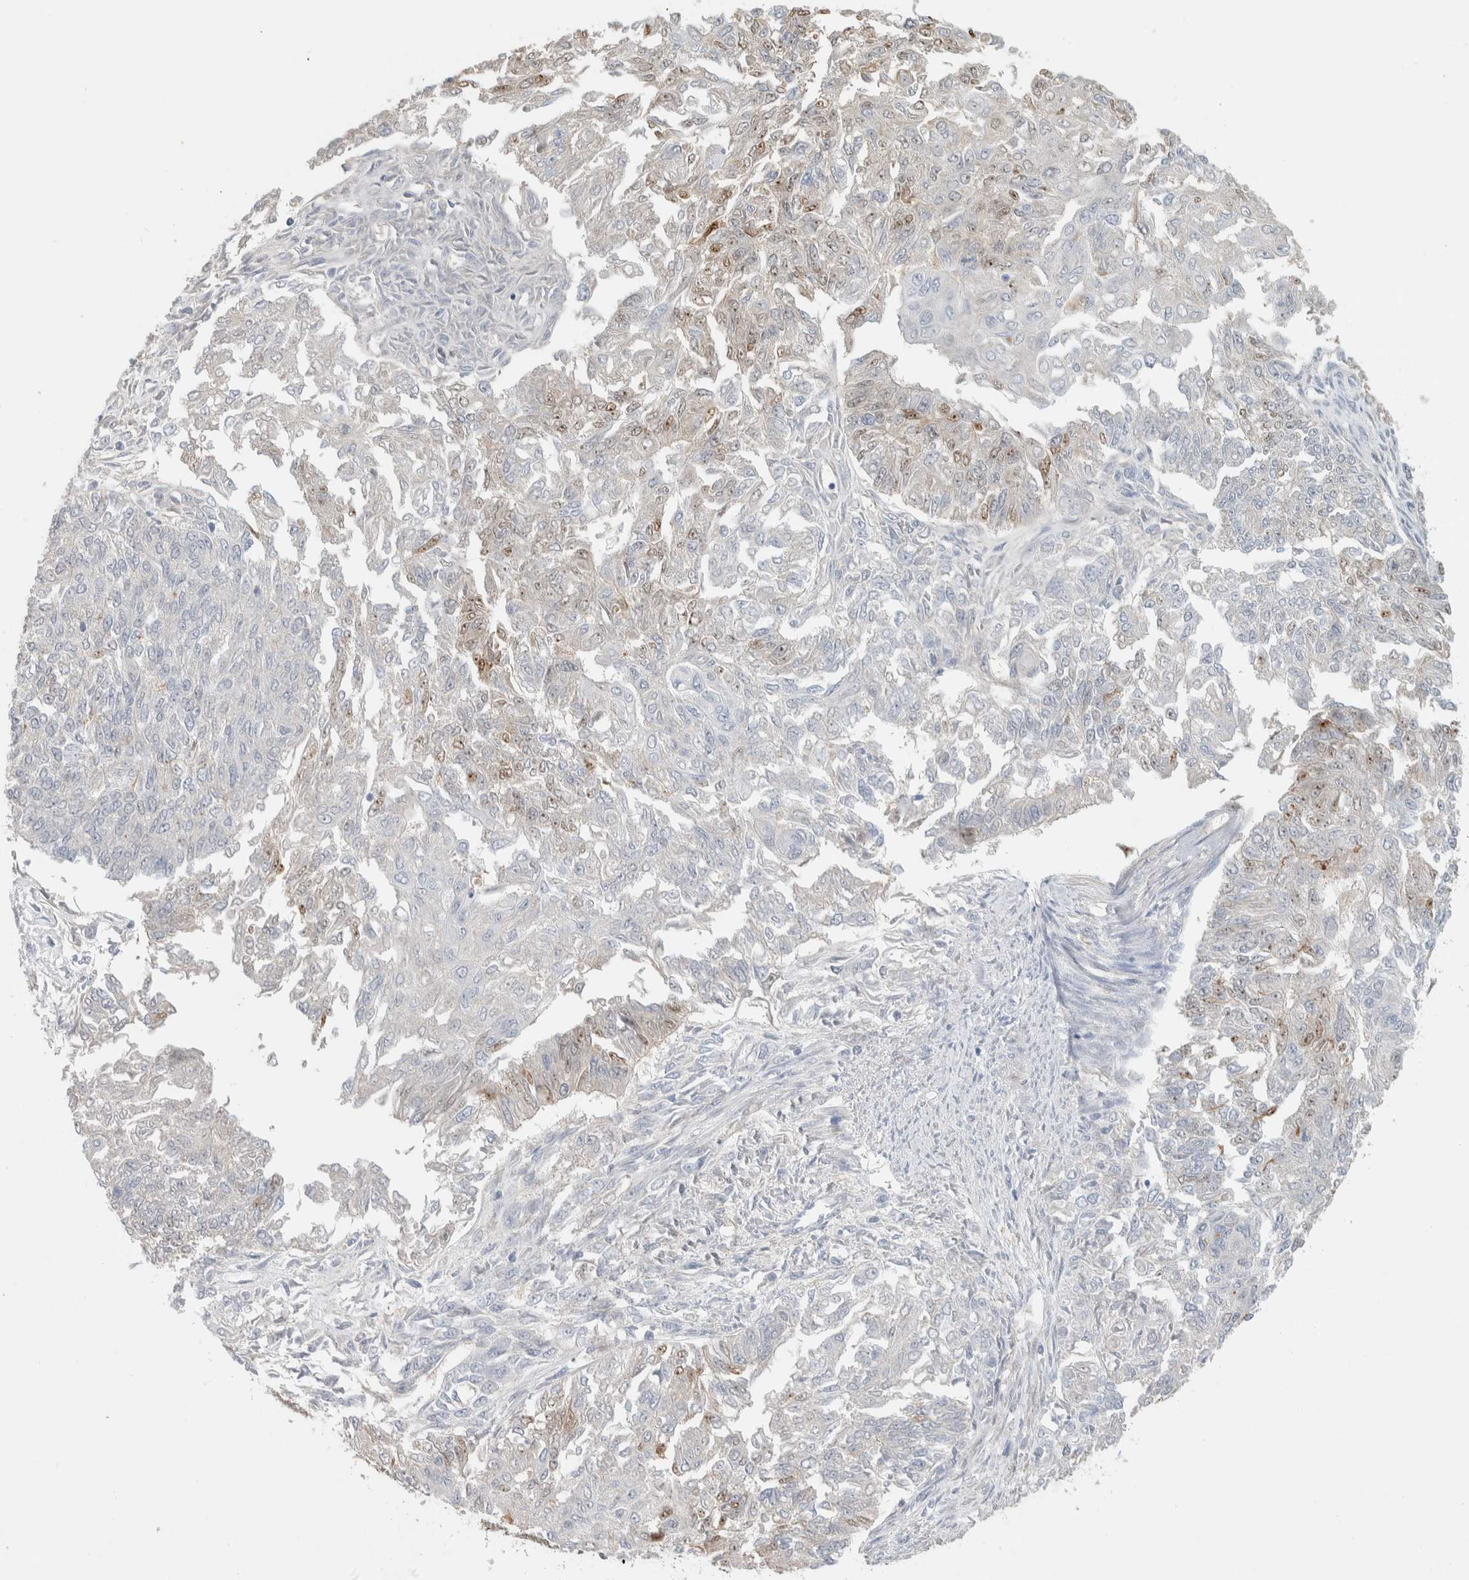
{"staining": {"intensity": "moderate", "quantity": "<25%", "location": "nuclear"}, "tissue": "endometrial cancer", "cell_type": "Tumor cells", "image_type": "cancer", "snomed": [{"axis": "morphology", "description": "Adenocarcinoma, NOS"}, {"axis": "topography", "description": "Endometrium"}], "caption": "IHC staining of endometrial adenocarcinoma, which exhibits low levels of moderate nuclear expression in approximately <25% of tumor cells indicating moderate nuclear protein expression. The staining was performed using DAB (3,3'-diaminobenzidine) (brown) for protein detection and nuclei were counterstained in hematoxylin (blue).", "gene": "DEPTOR", "patient": {"sex": "female", "age": 32}}